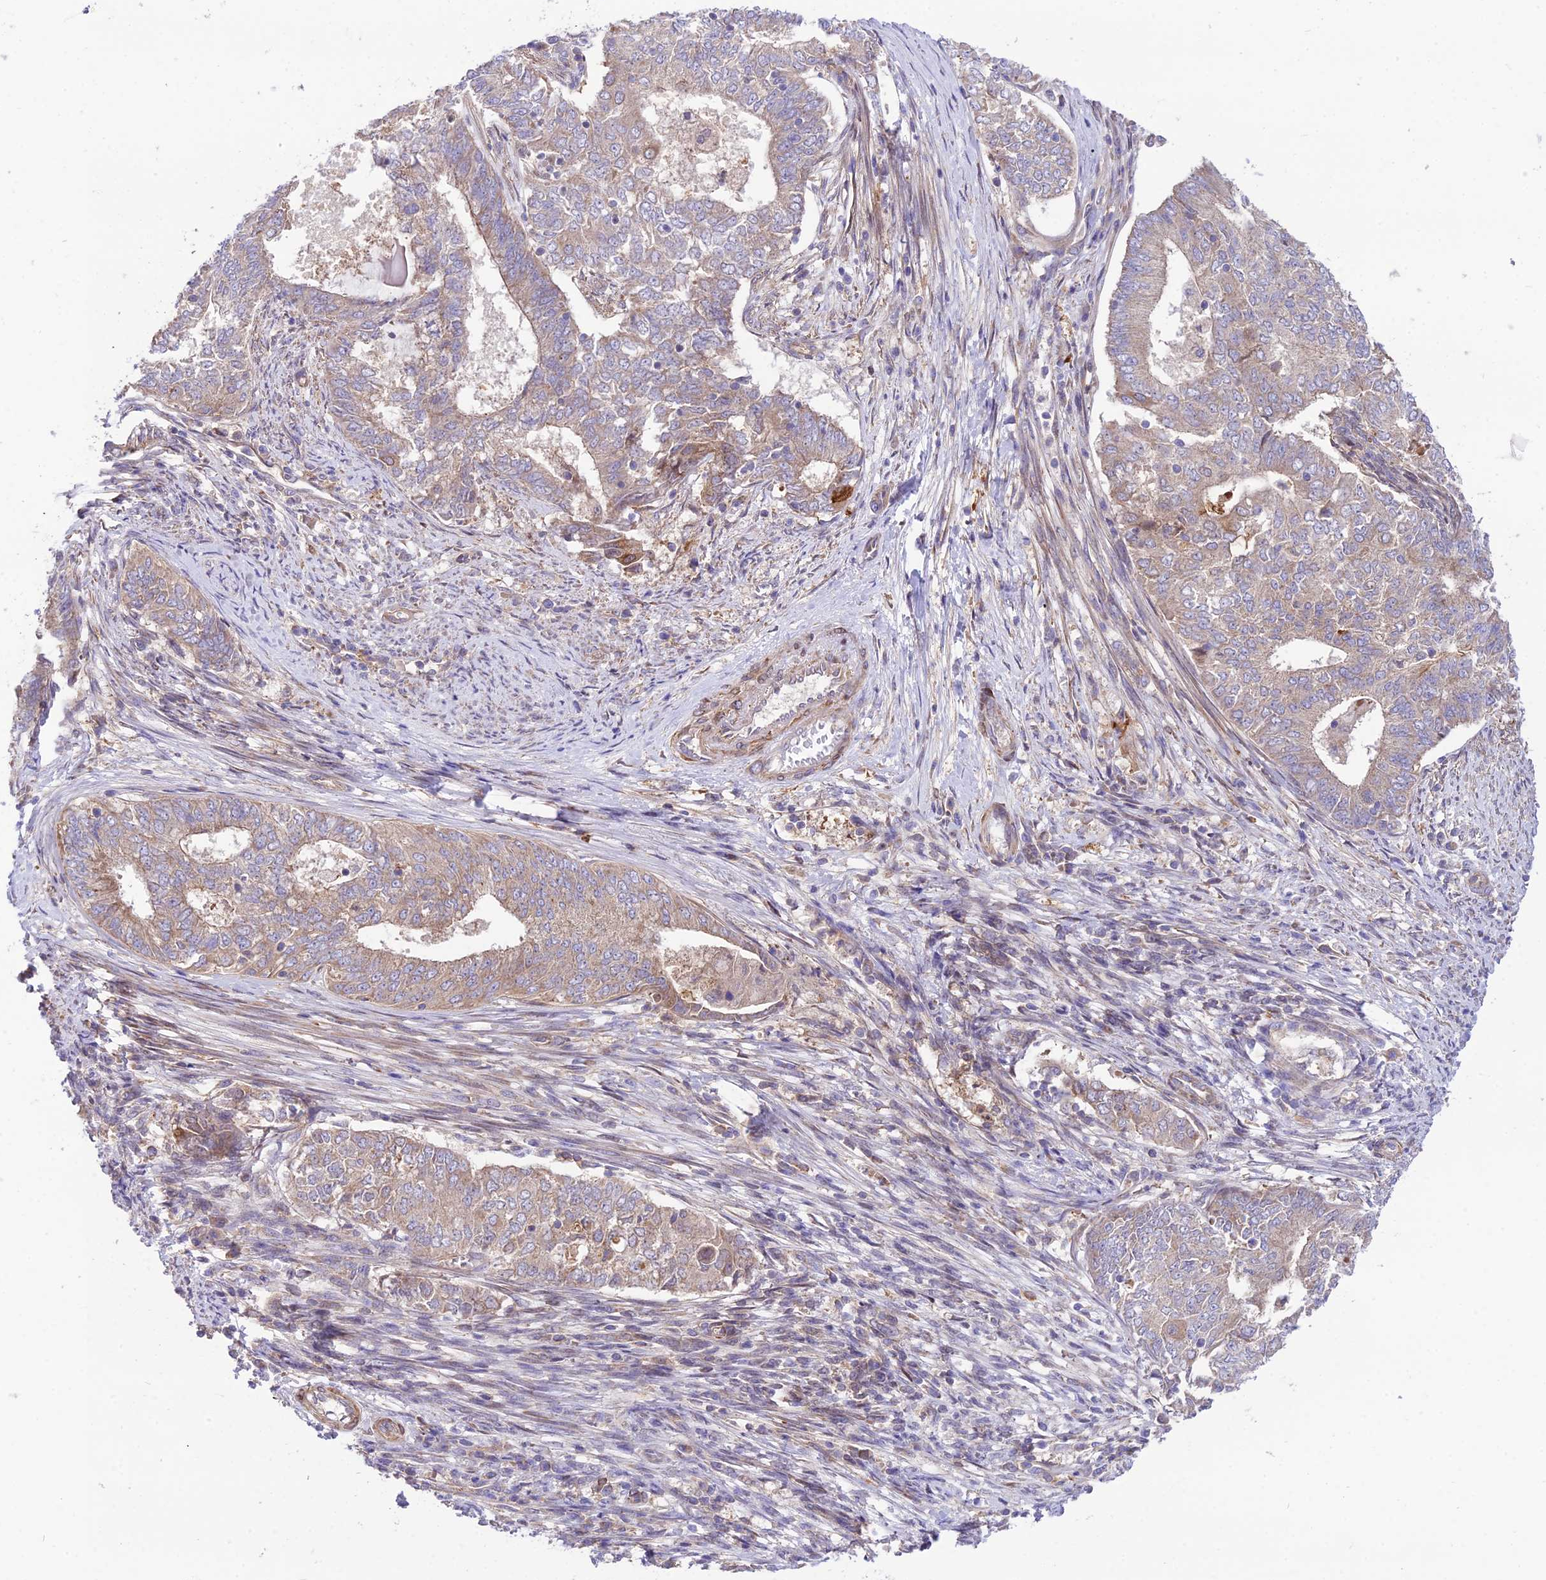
{"staining": {"intensity": "weak", "quantity": "25%-75%", "location": "cytoplasmic/membranous"}, "tissue": "endometrial cancer", "cell_type": "Tumor cells", "image_type": "cancer", "snomed": [{"axis": "morphology", "description": "Adenocarcinoma, NOS"}, {"axis": "topography", "description": "Endometrium"}], "caption": "A brown stain labels weak cytoplasmic/membranous positivity of a protein in endometrial cancer (adenocarcinoma) tumor cells.", "gene": "TRIM43B", "patient": {"sex": "female", "age": 62}}